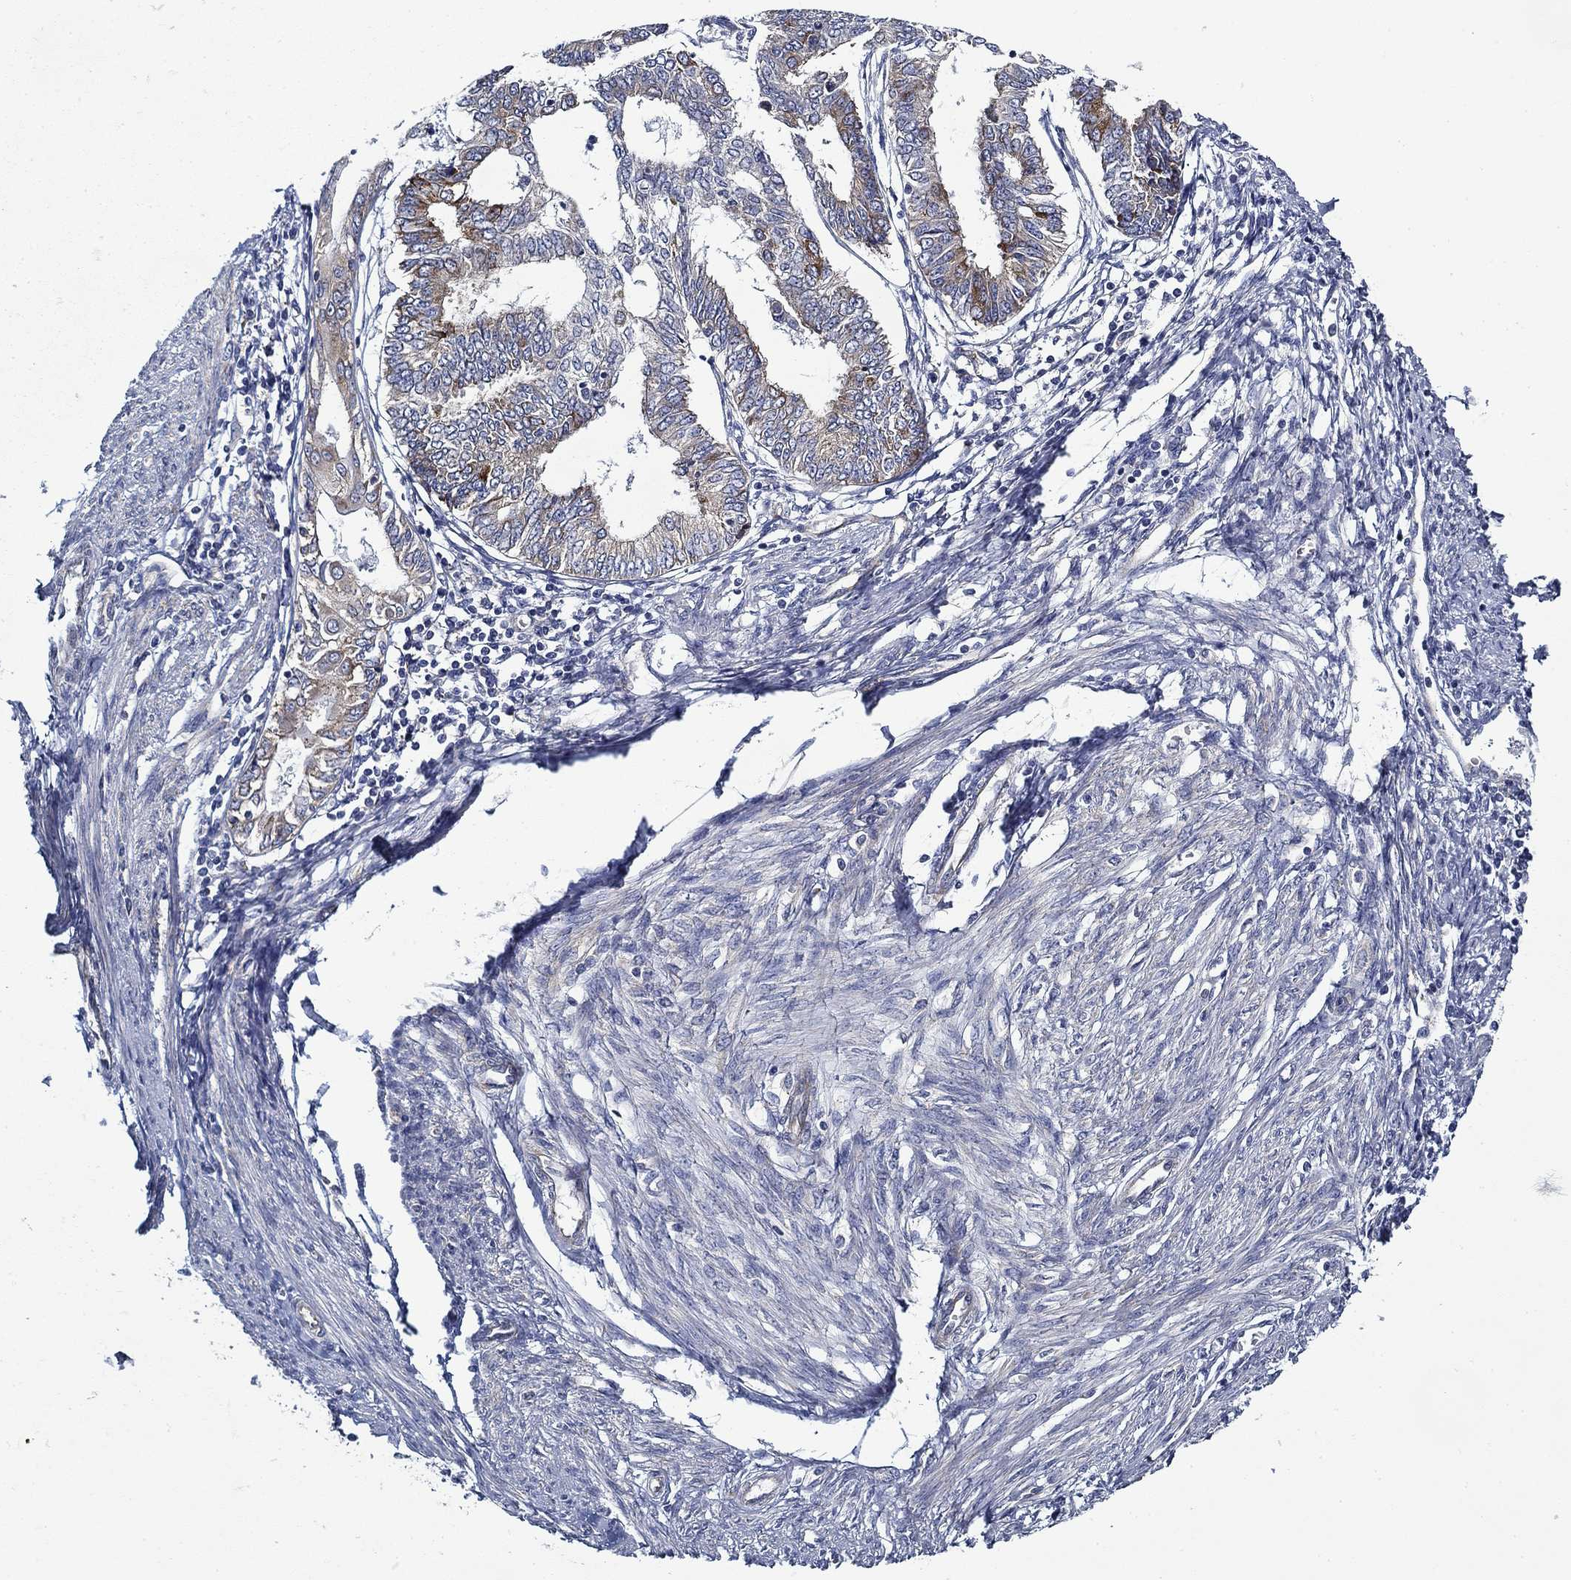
{"staining": {"intensity": "moderate", "quantity": "<25%", "location": "cytoplasmic/membranous"}, "tissue": "endometrial cancer", "cell_type": "Tumor cells", "image_type": "cancer", "snomed": [{"axis": "morphology", "description": "Adenocarcinoma, NOS"}, {"axis": "topography", "description": "Endometrium"}], "caption": "Immunohistochemistry (IHC) histopathology image of neoplastic tissue: human adenocarcinoma (endometrial) stained using immunohistochemistry (IHC) demonstrates low levels of moderate protein expression localized specifically in the cytoplasmic/membranous of tumor cells, appearing as a cytoplasmic/membranous brown color.", "gene": "FXR1", "patient": {"sex": "female", "age": 68}}